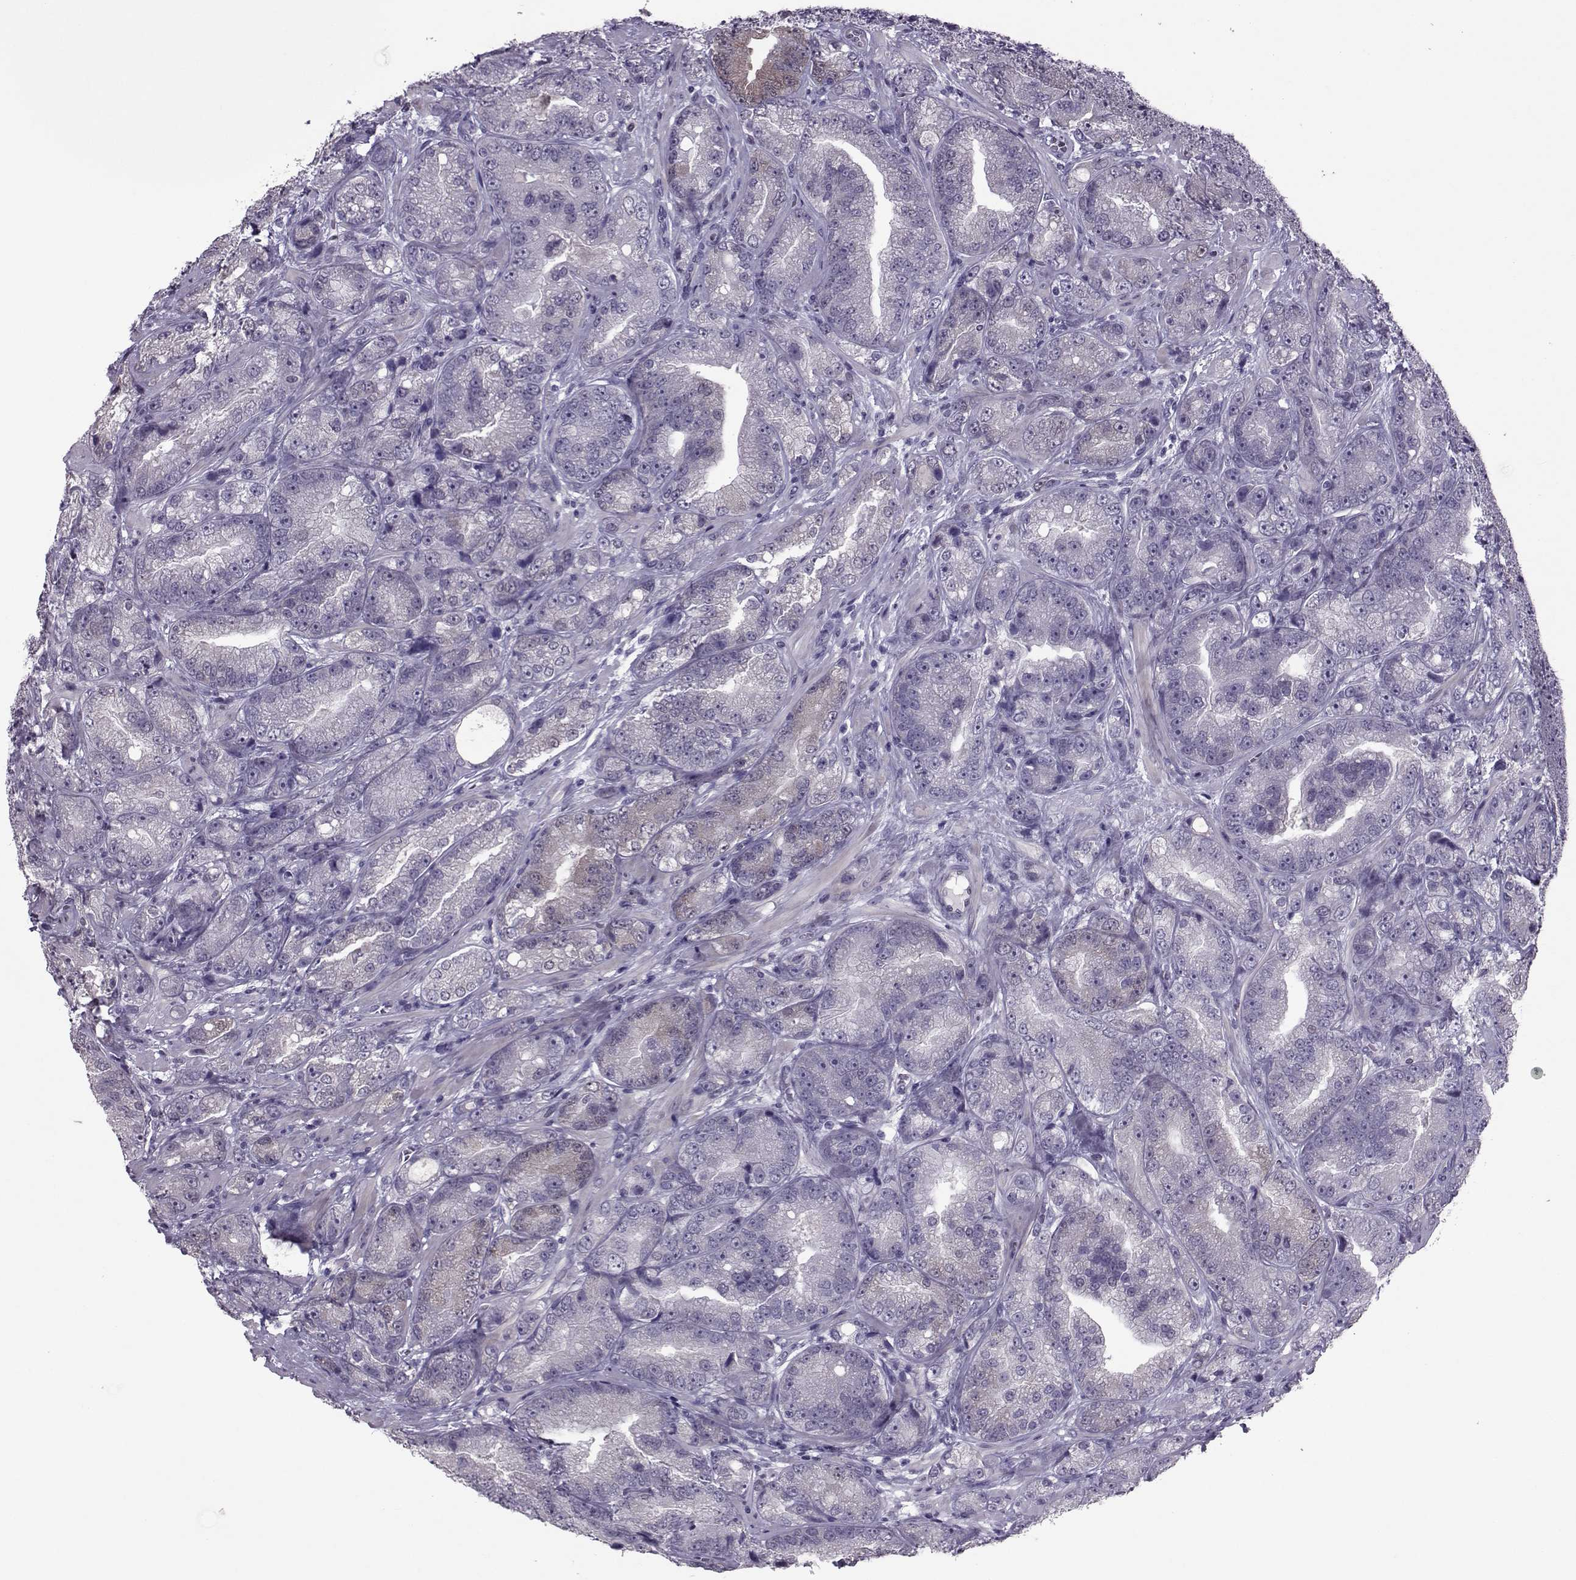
{"staining": {"intensity": "negative", "quantity": "none", "location": "none"}, "tissue": "prostate cancer", "cell_type": "Tumor cells", "image_type": "cancer", "snomed": [{"axis": "morphology", "description": "Adenocarcinoma, NOS"}, {"axis": "topography", "description": "Prostate"}], "caption": "IHC of human adenocarcinoma (prostate) exhibits no positivity in tumor cells.", "gene": "ASRGL1", "patient": {"sex": "male", "age": 63}}